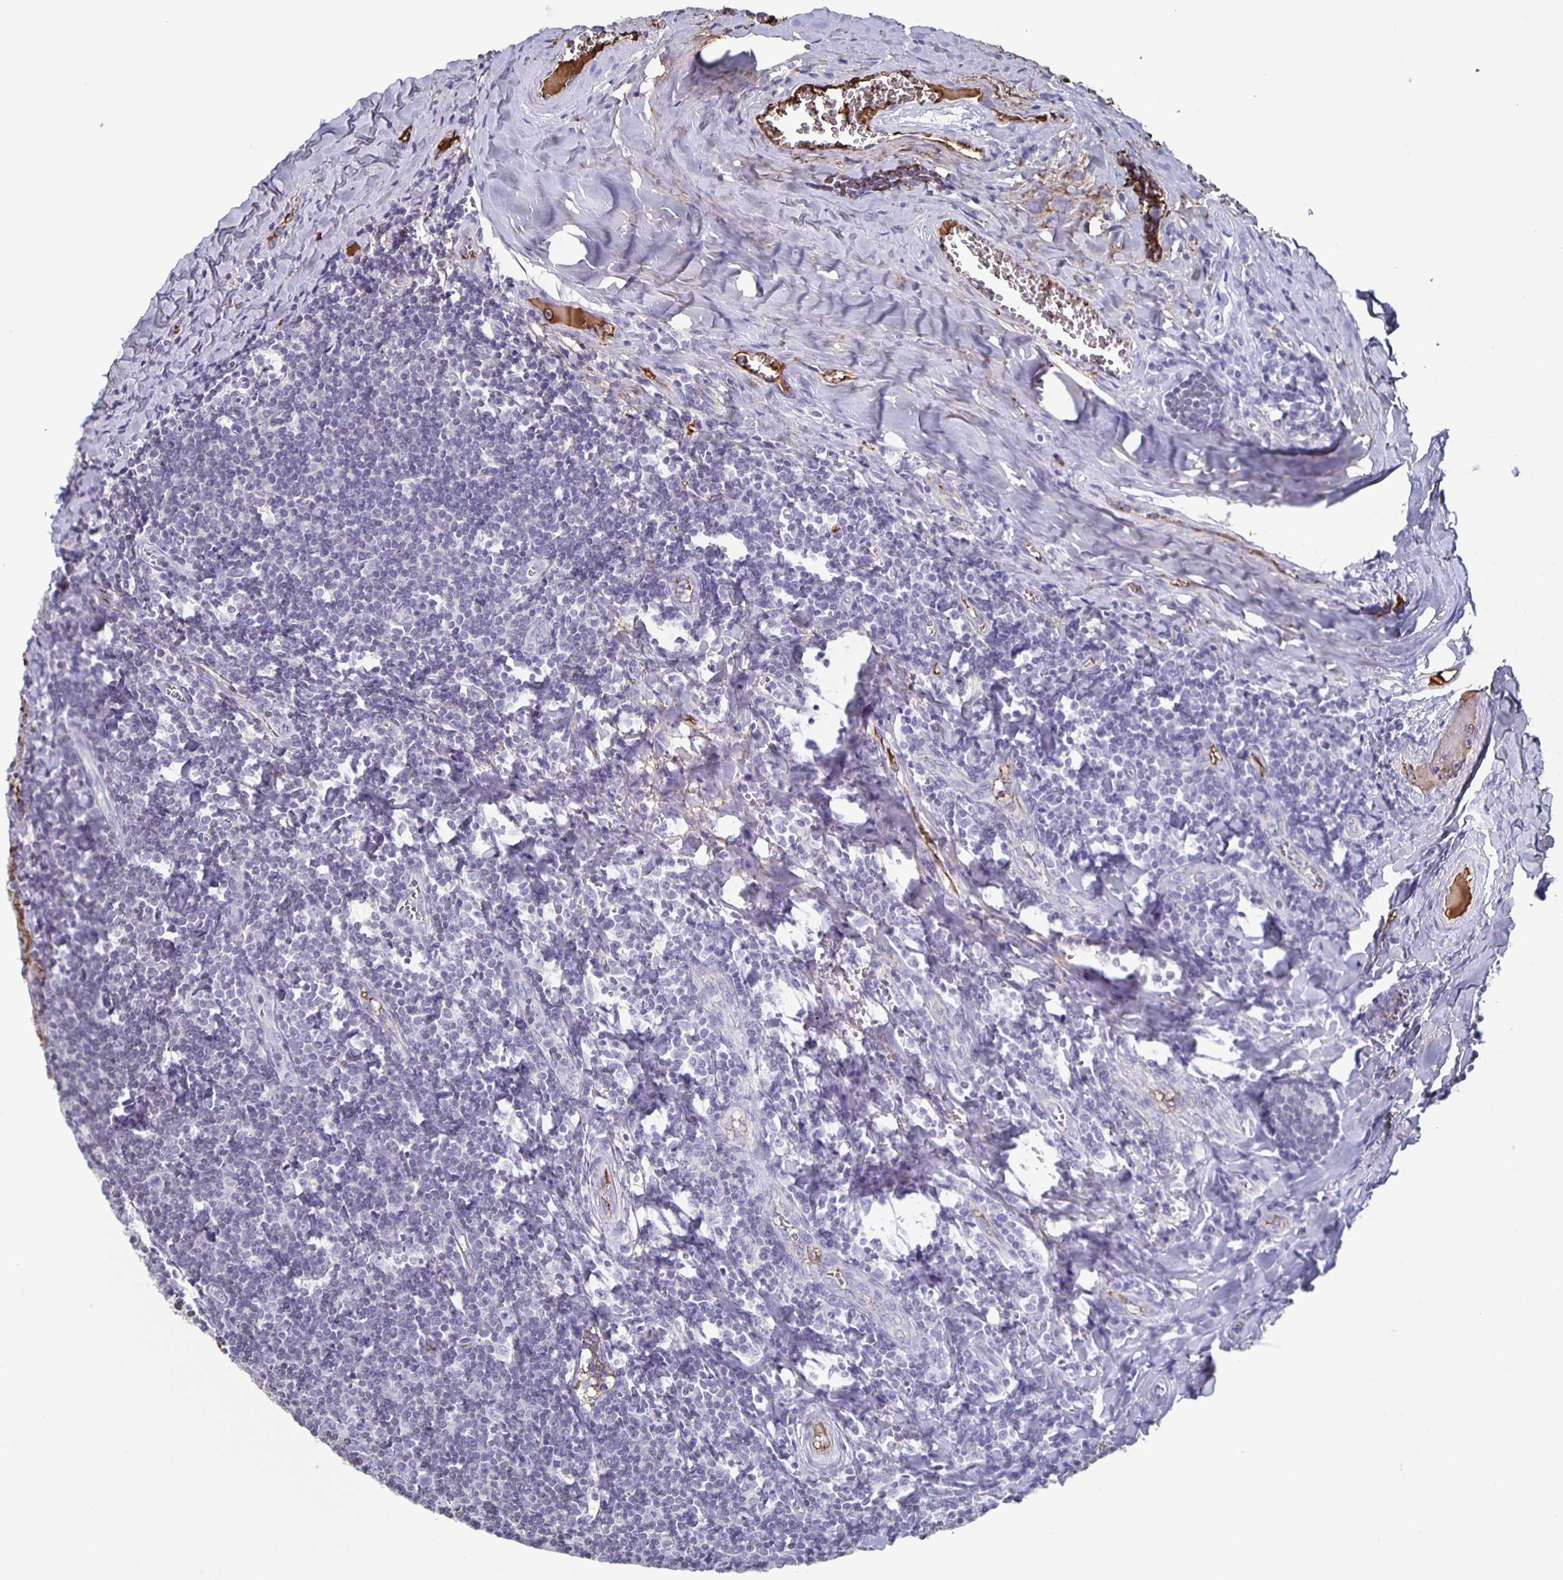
{"staining": {"intensity": "negative", "quantity": "none", "location": "none"}, "tissue": "tonsil", "cell_type": "Germinal center cells", "image_type": "normal", "snomed": [{"axis": "morphology", "description": "Normal tissue, NOS"}, {"axis": "morphology", "description": "Inflammation, NOS"}, {"axis": "topography", "description": "Tonsil"}], "caption": "This is a image of IHC staining of unremarkable tonsil, which shows no staining in germinal center cells.", "gene": "FGA", "patient": {"sex": "female", "age": 31}}